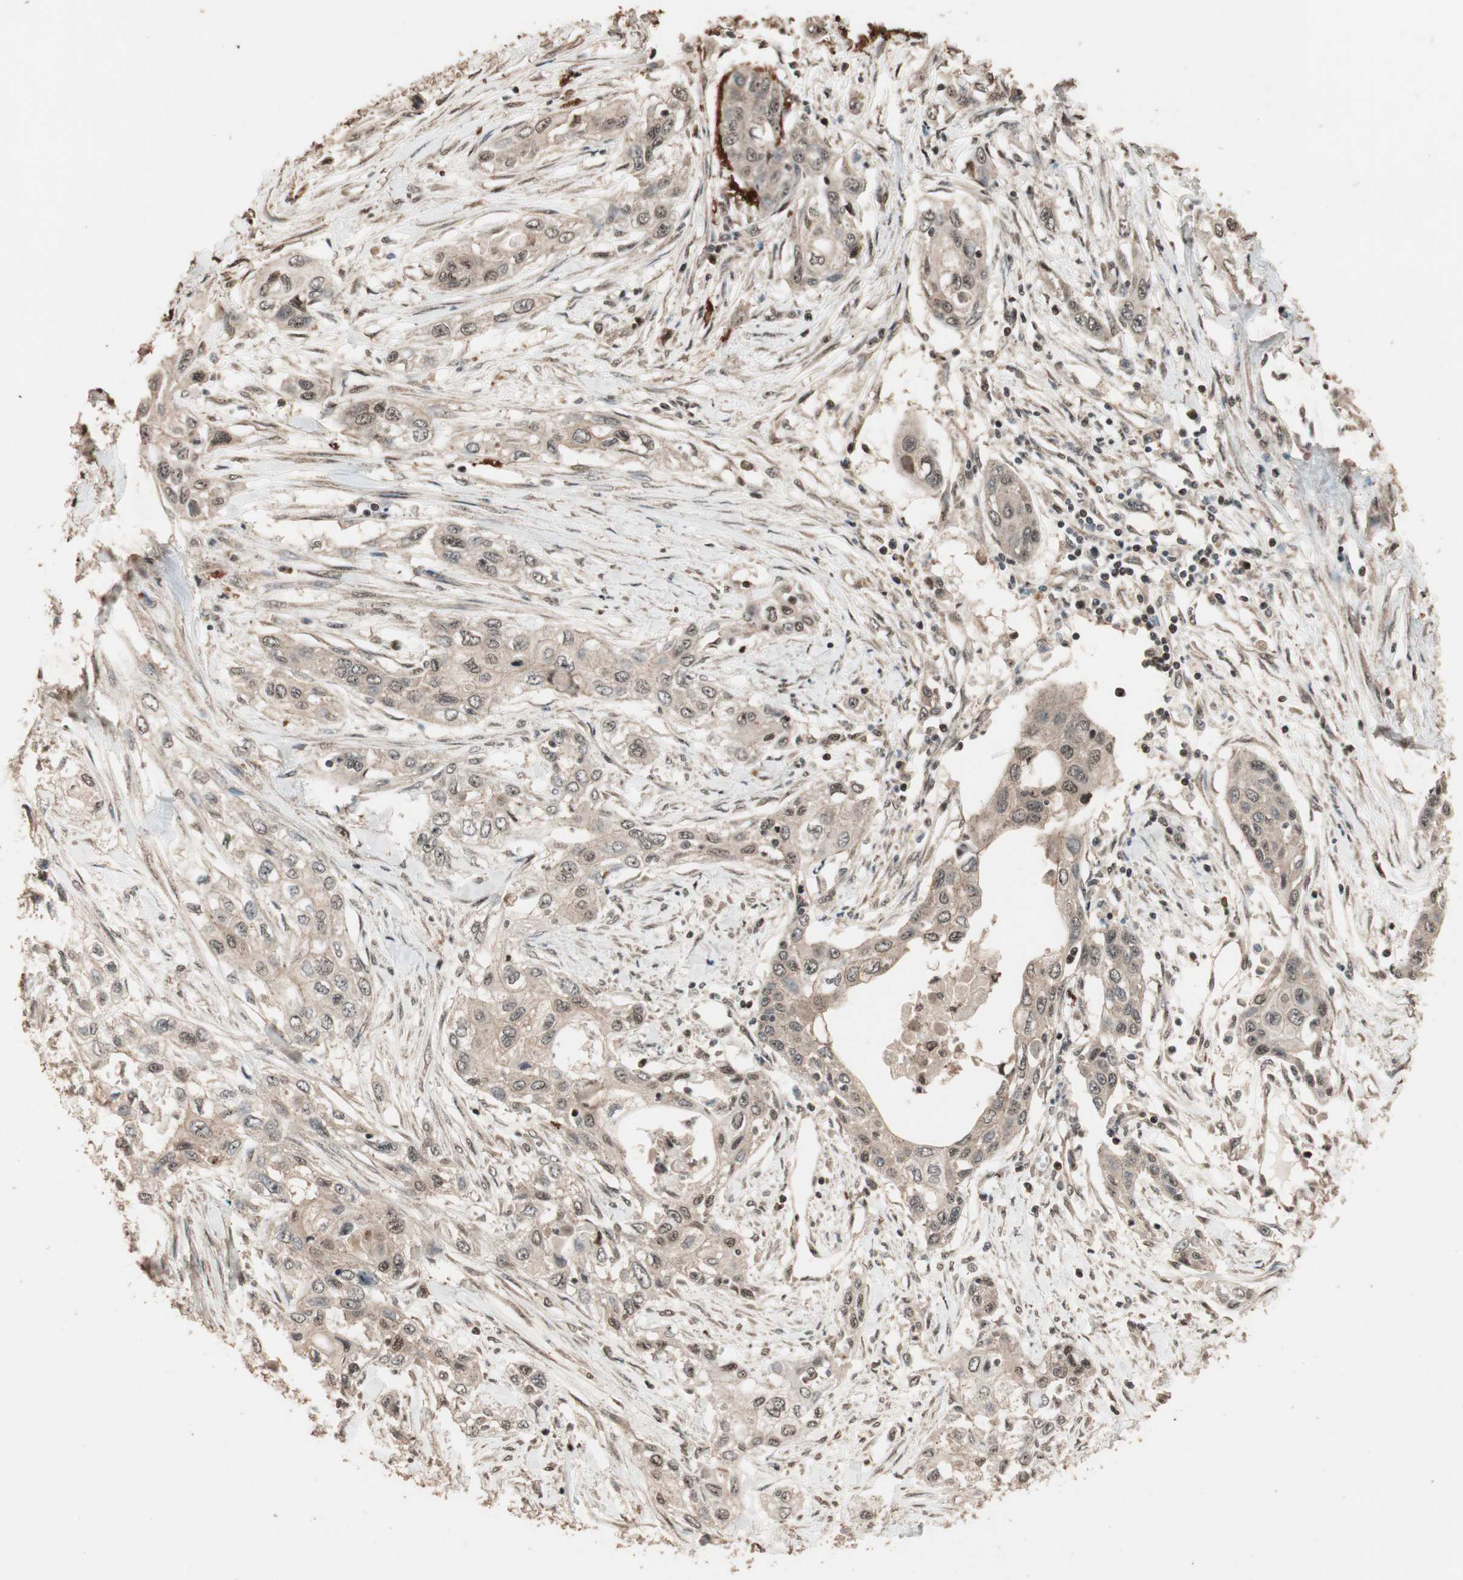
{"staining": {"intensity": "moderate", "quantity": ">75%", "location": "cytoplasmic/membranous,nuclear"}, "tissue": "pancreatic cancer", "cell_type": "Tumor cells", "image_type": "cancer", "snomed": [{"axis": "morphology", "description": "Adenocarcinoma, NOS"}, {"axis": "topography", "description": "Pancreas"}], "caption": "Immunohistochemical staining of pancreatic cancer (adenocarcinoma) displays medium levels of moderate cytoplasmic/membranous and nuclear protein positivity in approximately >75% of tumor cells.", "gene": "USP20", "patient": {"sex": "female", "age": 70}}